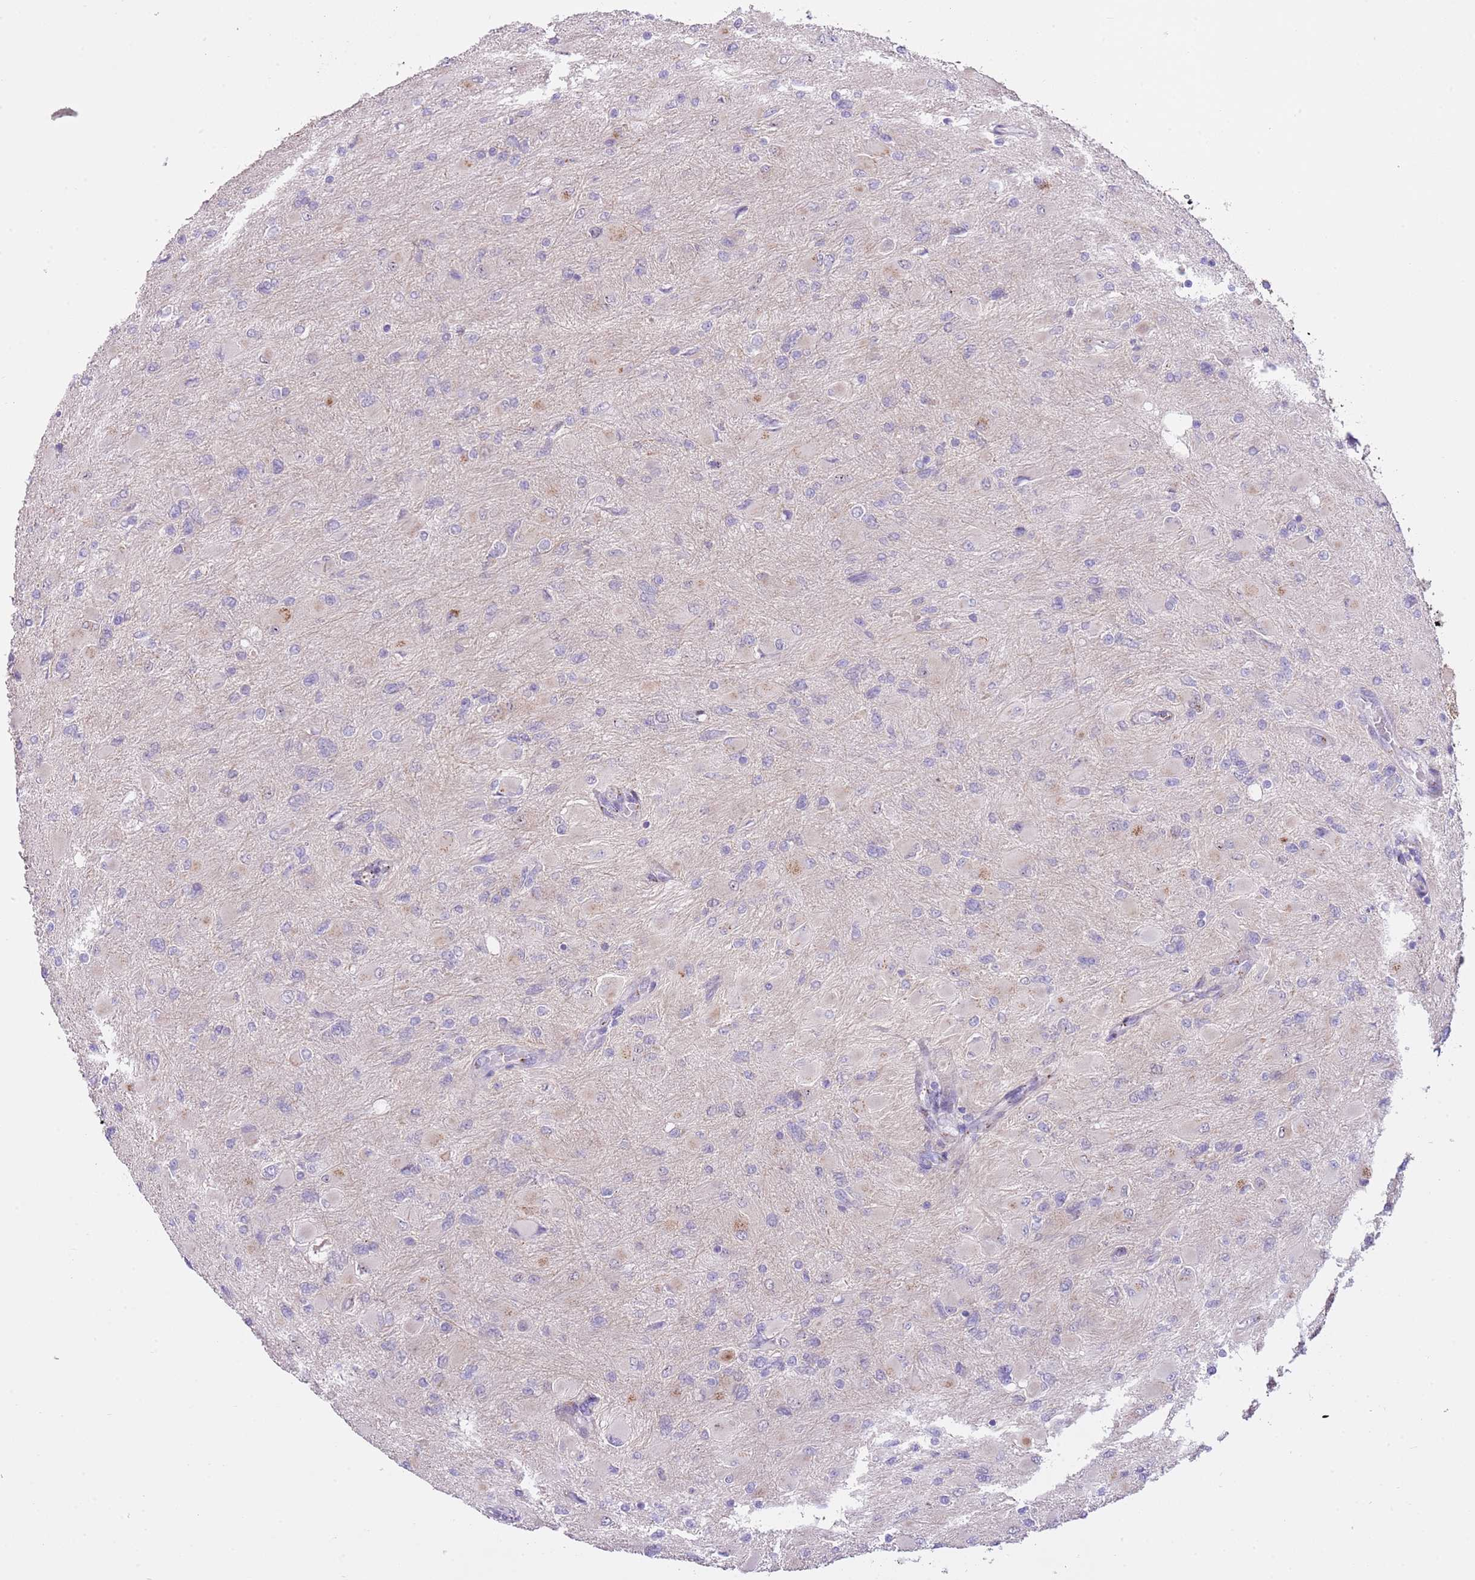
{"staining": {"intensity": "negative", "quantity": "none", "location": "none"}, "tissue": "glioma", "cell_type": "Tumor cells", "image_type": "cancer", "snomed": [{"axis": "morphology", "description": "Glioma, malignant, High grade"}, {"axis": "topography", "description": "Cerebral cortex"}], "caption": "Immunohistochemistry (IHC) image of human malignant glioma (high-grade) stained for a protein (brown), which demonstrates no expression in tumor cells. Brightfield microscopy of immunohistochemistry (IHC) stained with DAB (3,3'-diaminobenzidine) (brown) and hematoxylin (blue), captured at high magnification.", "gene": "FBRSL1", "patient": {"sex": "female", "age": 36}}